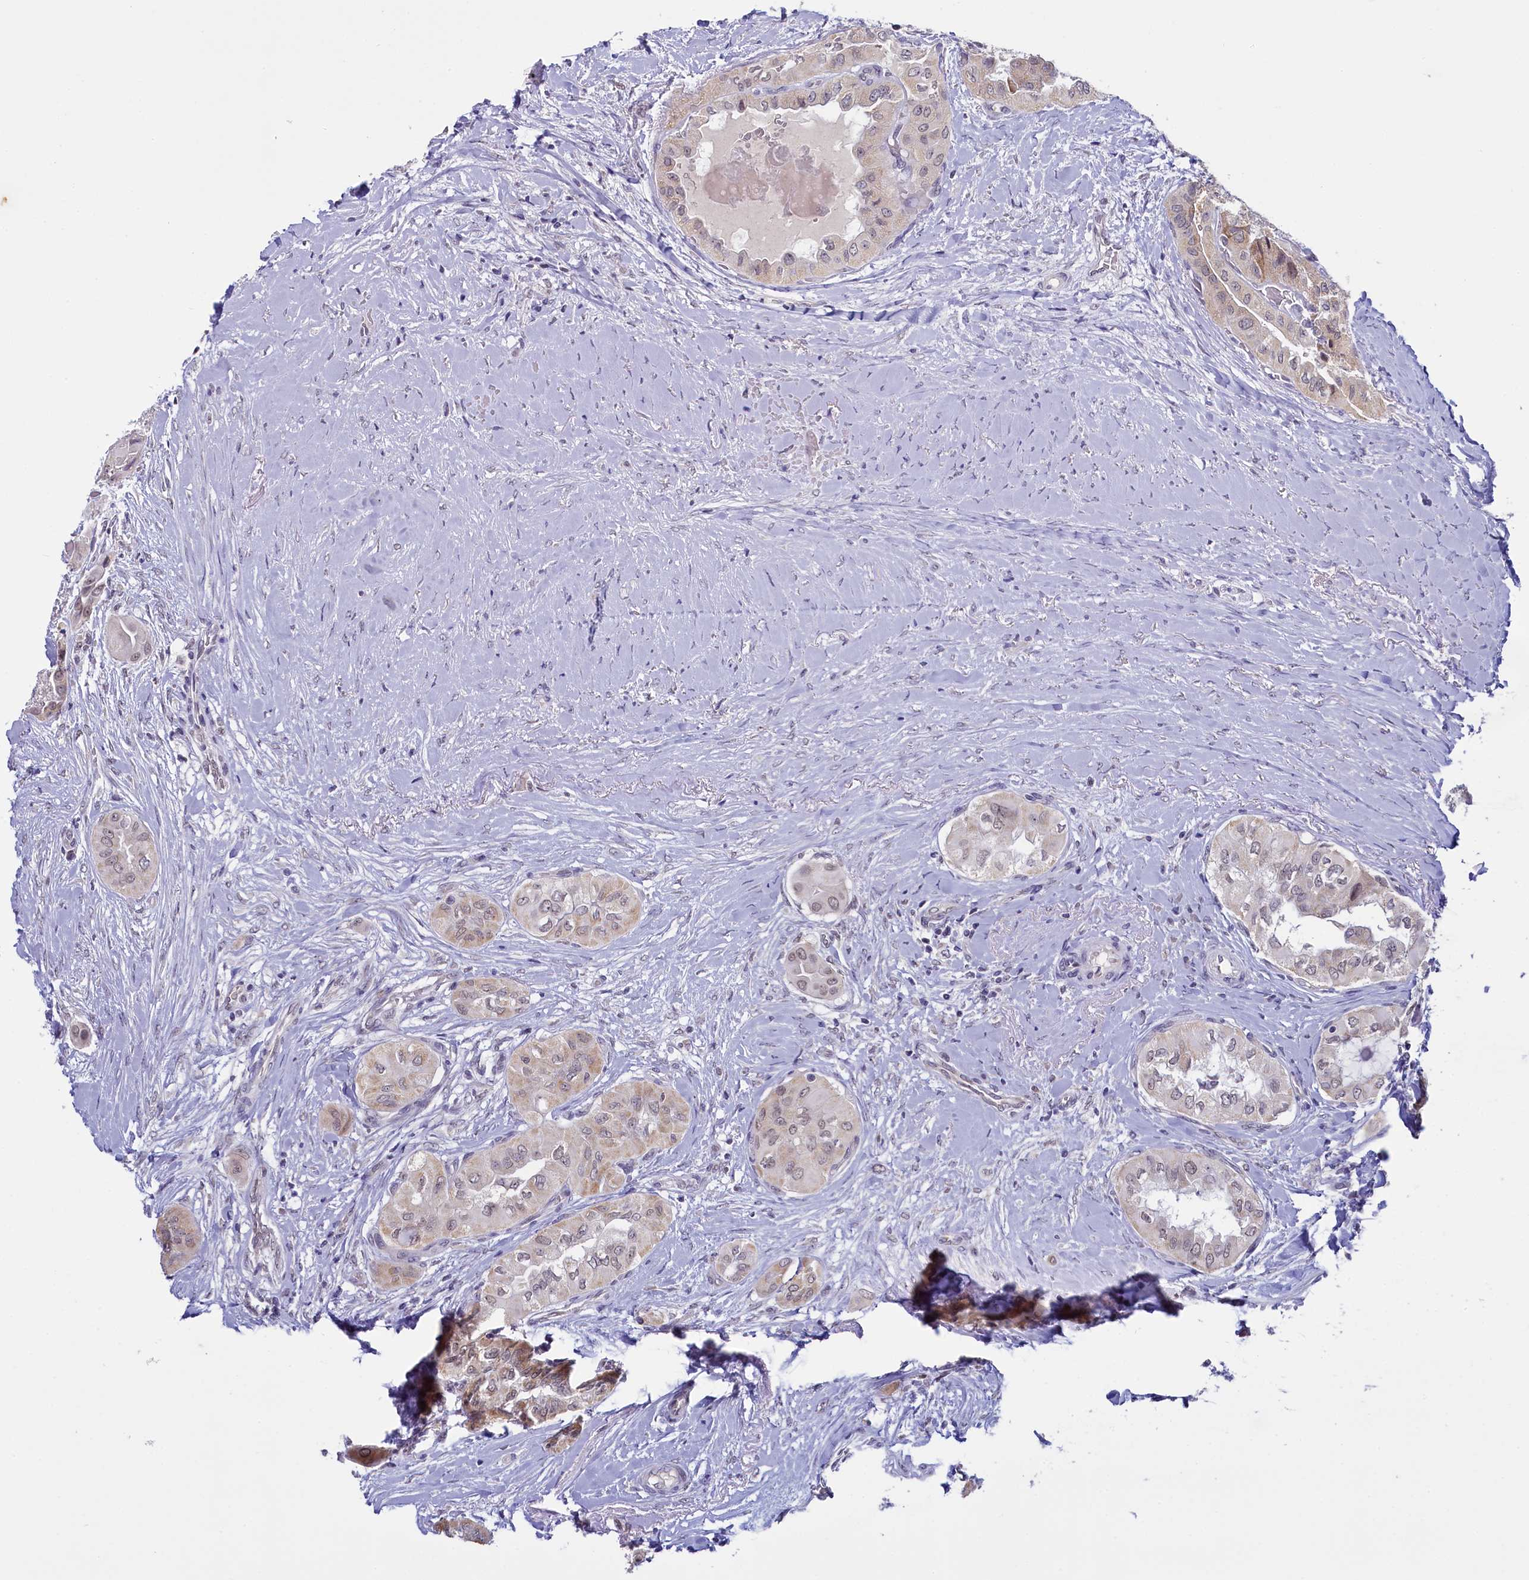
{"staining": {"intensity": "moderate", "quantity": "<25%", "location": "nuclear"}, "tissue": "thyroid cancer", "cell_type": "Tumor cells", "image_type": "cancer", "snomed": [{"axis": "morphology", "description": "Papillary adenocarcinoma, NOS"}, {"axis": "topography", "description": "Thyroid gland"}], "caption": "Protein staining of thyroid cancer tissue demonstrates moderate nuclear positivity in about <25% of tumor cells.", "gene": "PPHLN1", "patient": {"sex": "female", "age": 59}}